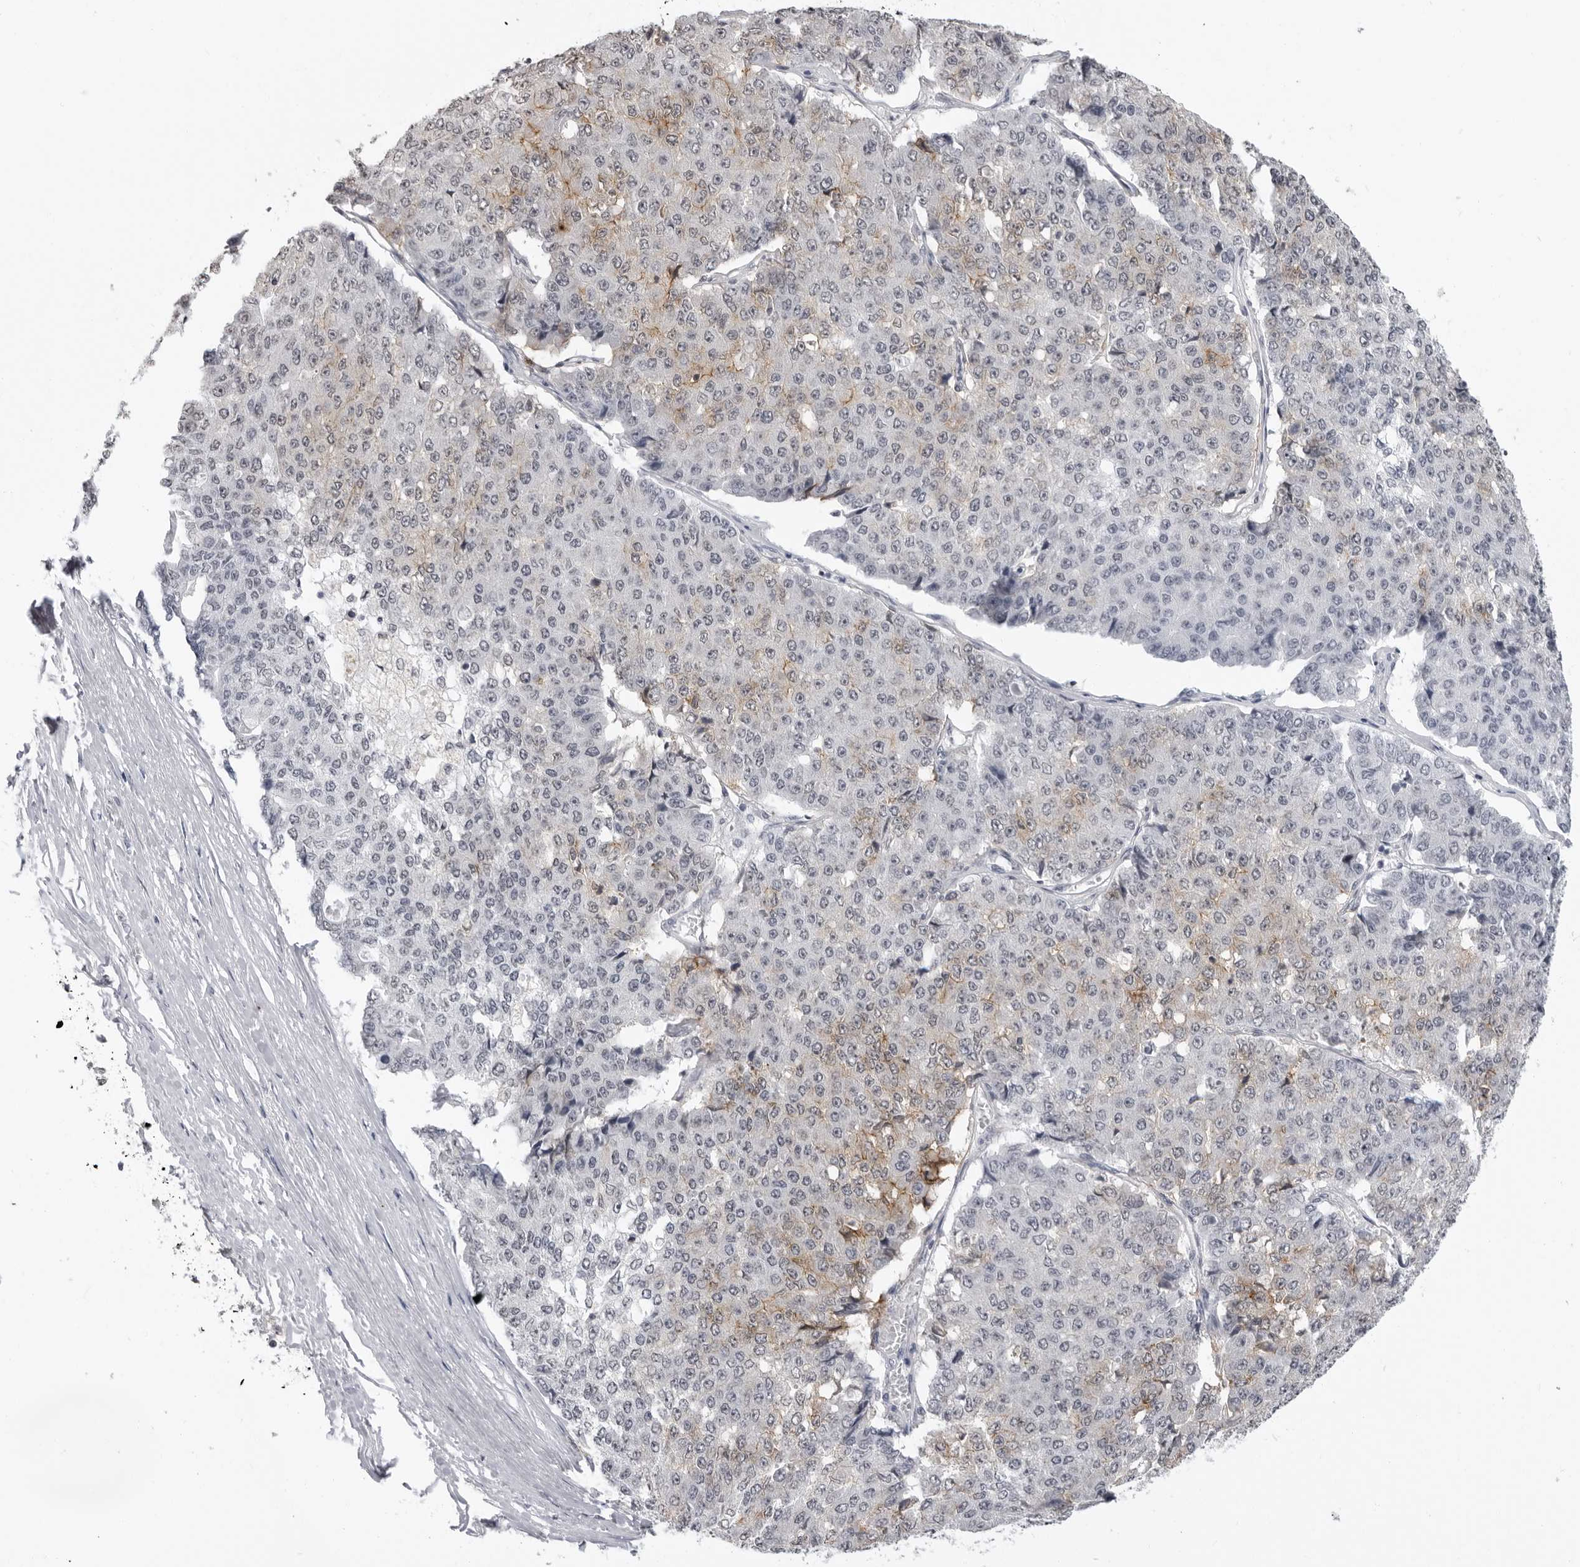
{"staining": {"intensity": "weak", "quantity": "<25%", "location": "cytoplasmic/membranous"}, "tissue": "pancreatic cancer", "cell_type": "Tumor cells", "image_type": "cancer", "snomed": [{"axis": "morphology", "description": "Adenocarcinoma, NOS"}, {"axis": "topography", "description": "Pancreas"}], "caption": "Immunohistochemical staining of pancreatic adenocarcinoma displays no significant positivity in tumor cells.", "gene": "HEPACAM", "patient": {"sex": "male", "age": 50}}